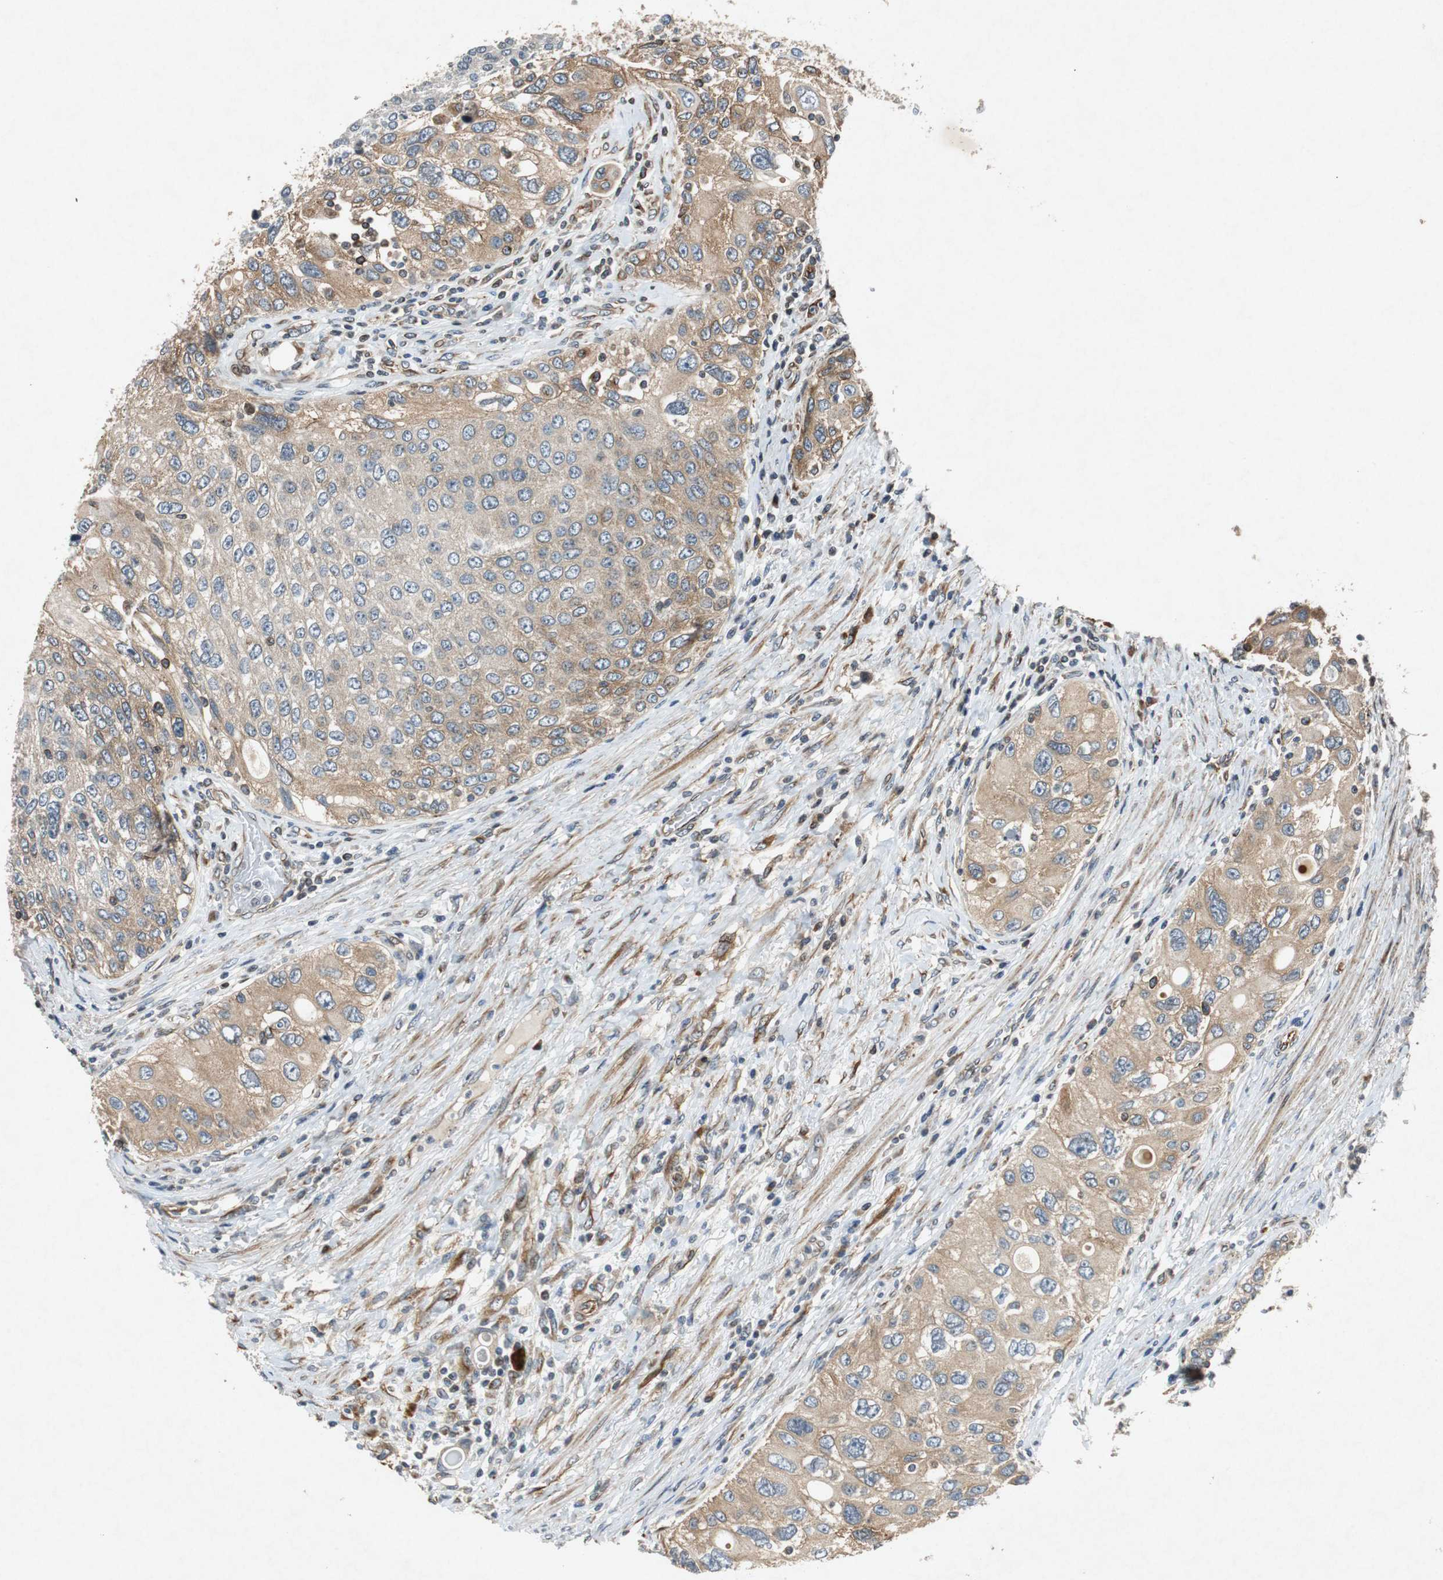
{"staining": {"intensity": "moderate", "quantity": ">75%", "location": "cytoplasmic/membranous"}, "tissue": "urothelial cancer", "cell_type": "Tumor cells", "image_type": "cancer", "snomed": [{"axis": "morphology", "description": "Urothelial carcinoma, High grade"}, {"axis": "topography", "description": "Urinary bladder"}], "caption": "Brown immunohistochemical staining in high-grade urothelial carcinoma displays moderate cytoplasmic/membranous expression in approximately >75% of tumor cells.", "gene": "TUBA4A", "patient": {"sex": "female", "age": 56}}